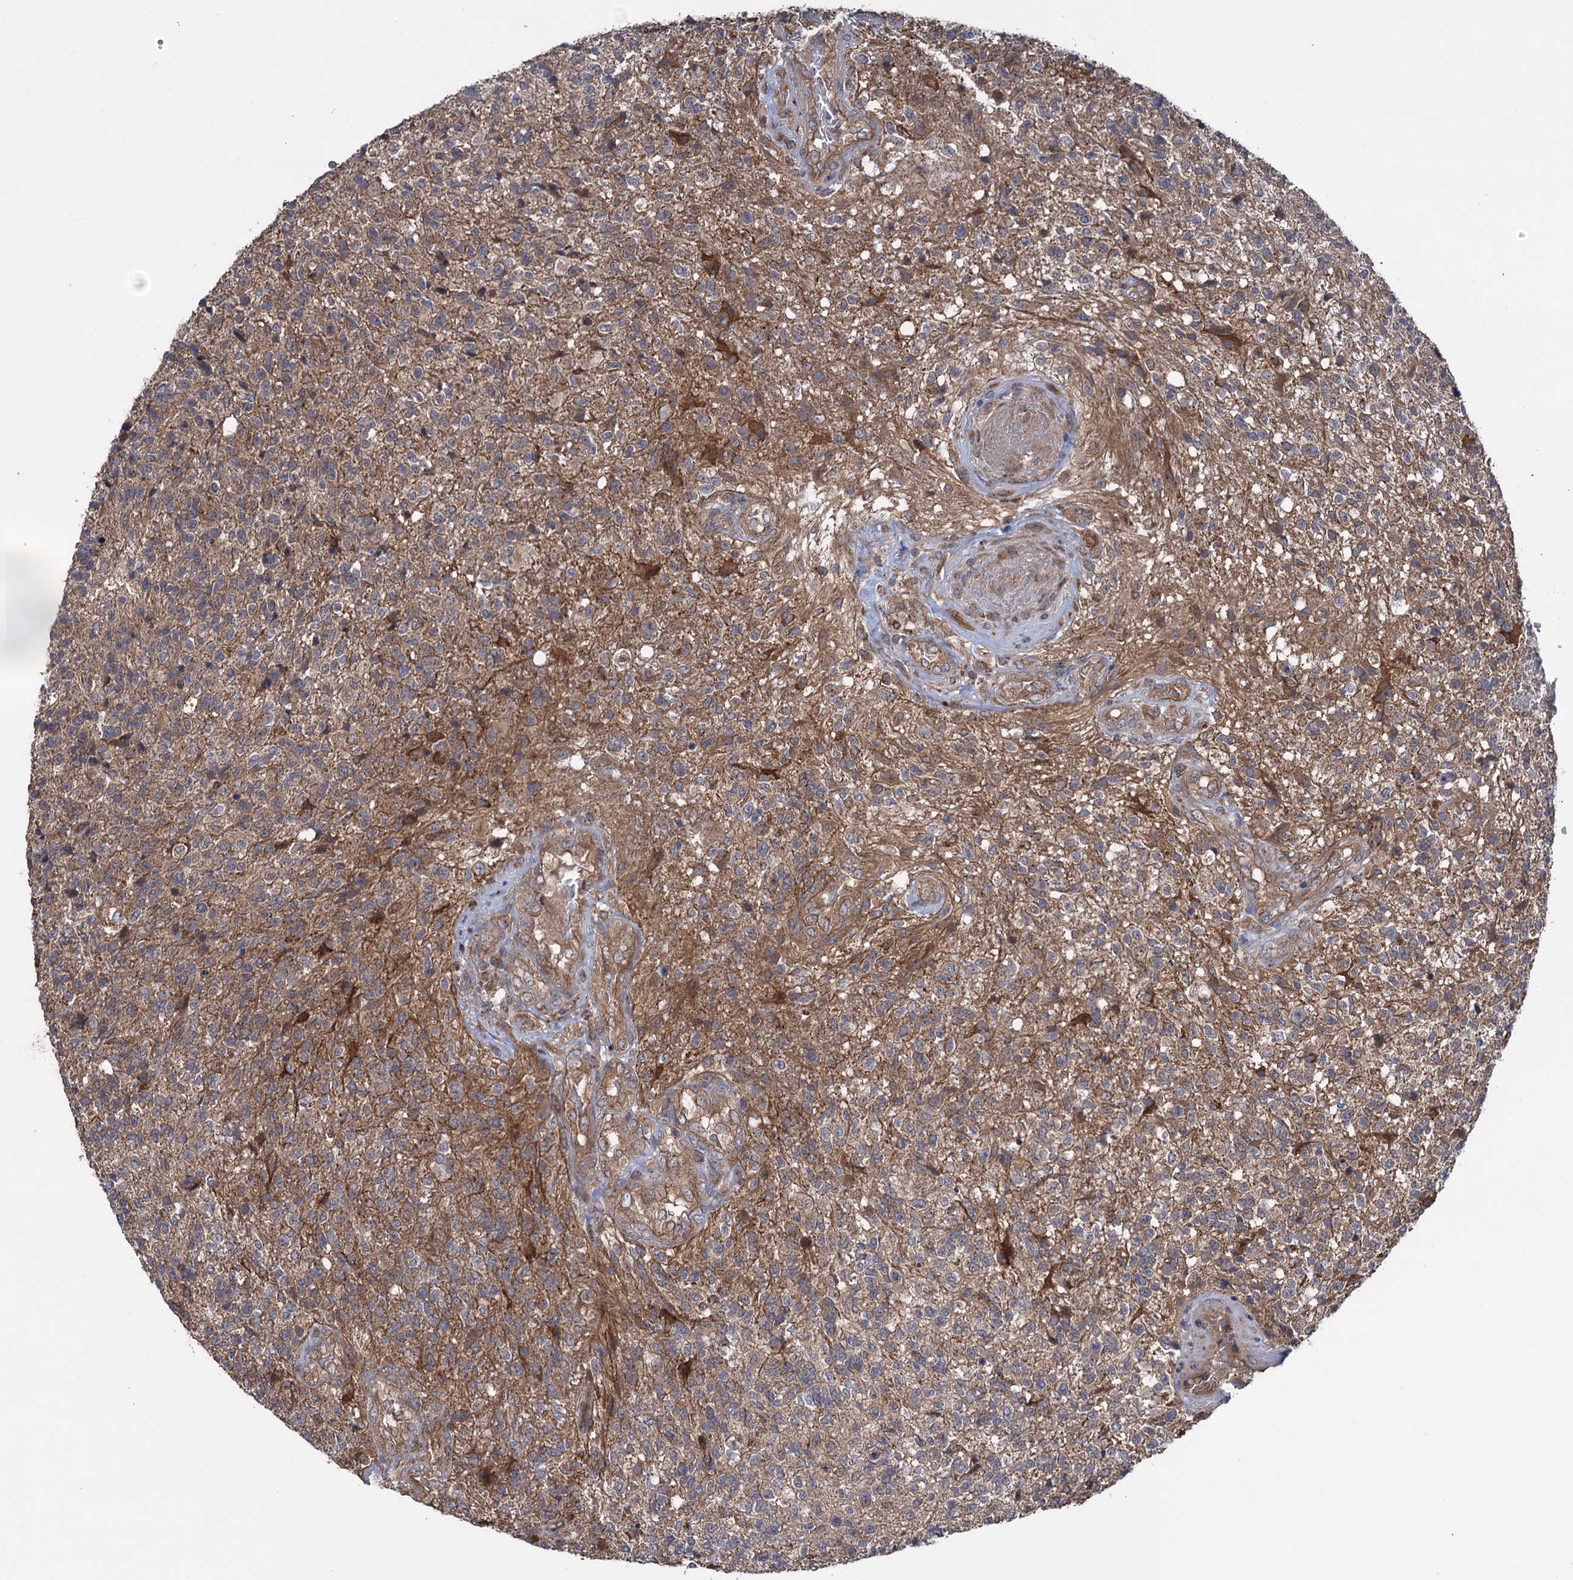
{"staining": {"intensity": "negative", "quantity": "none", "location": "none"}, "tissue": "glioma", "cell_type": "Tumor cells", "image_type": "cancer", "snomed": [{"axis": "morphology", "description": "Glioma, malignant, High grade"}, {"axis": "topography", "description": "Brain"}], "caption": "Malignant high-grade glioma stained for a protein using immunohistochemistry shows no positivity tumor cells.", "gene": "HAUS1", "patient": {"sex": "male", "age": 56}}